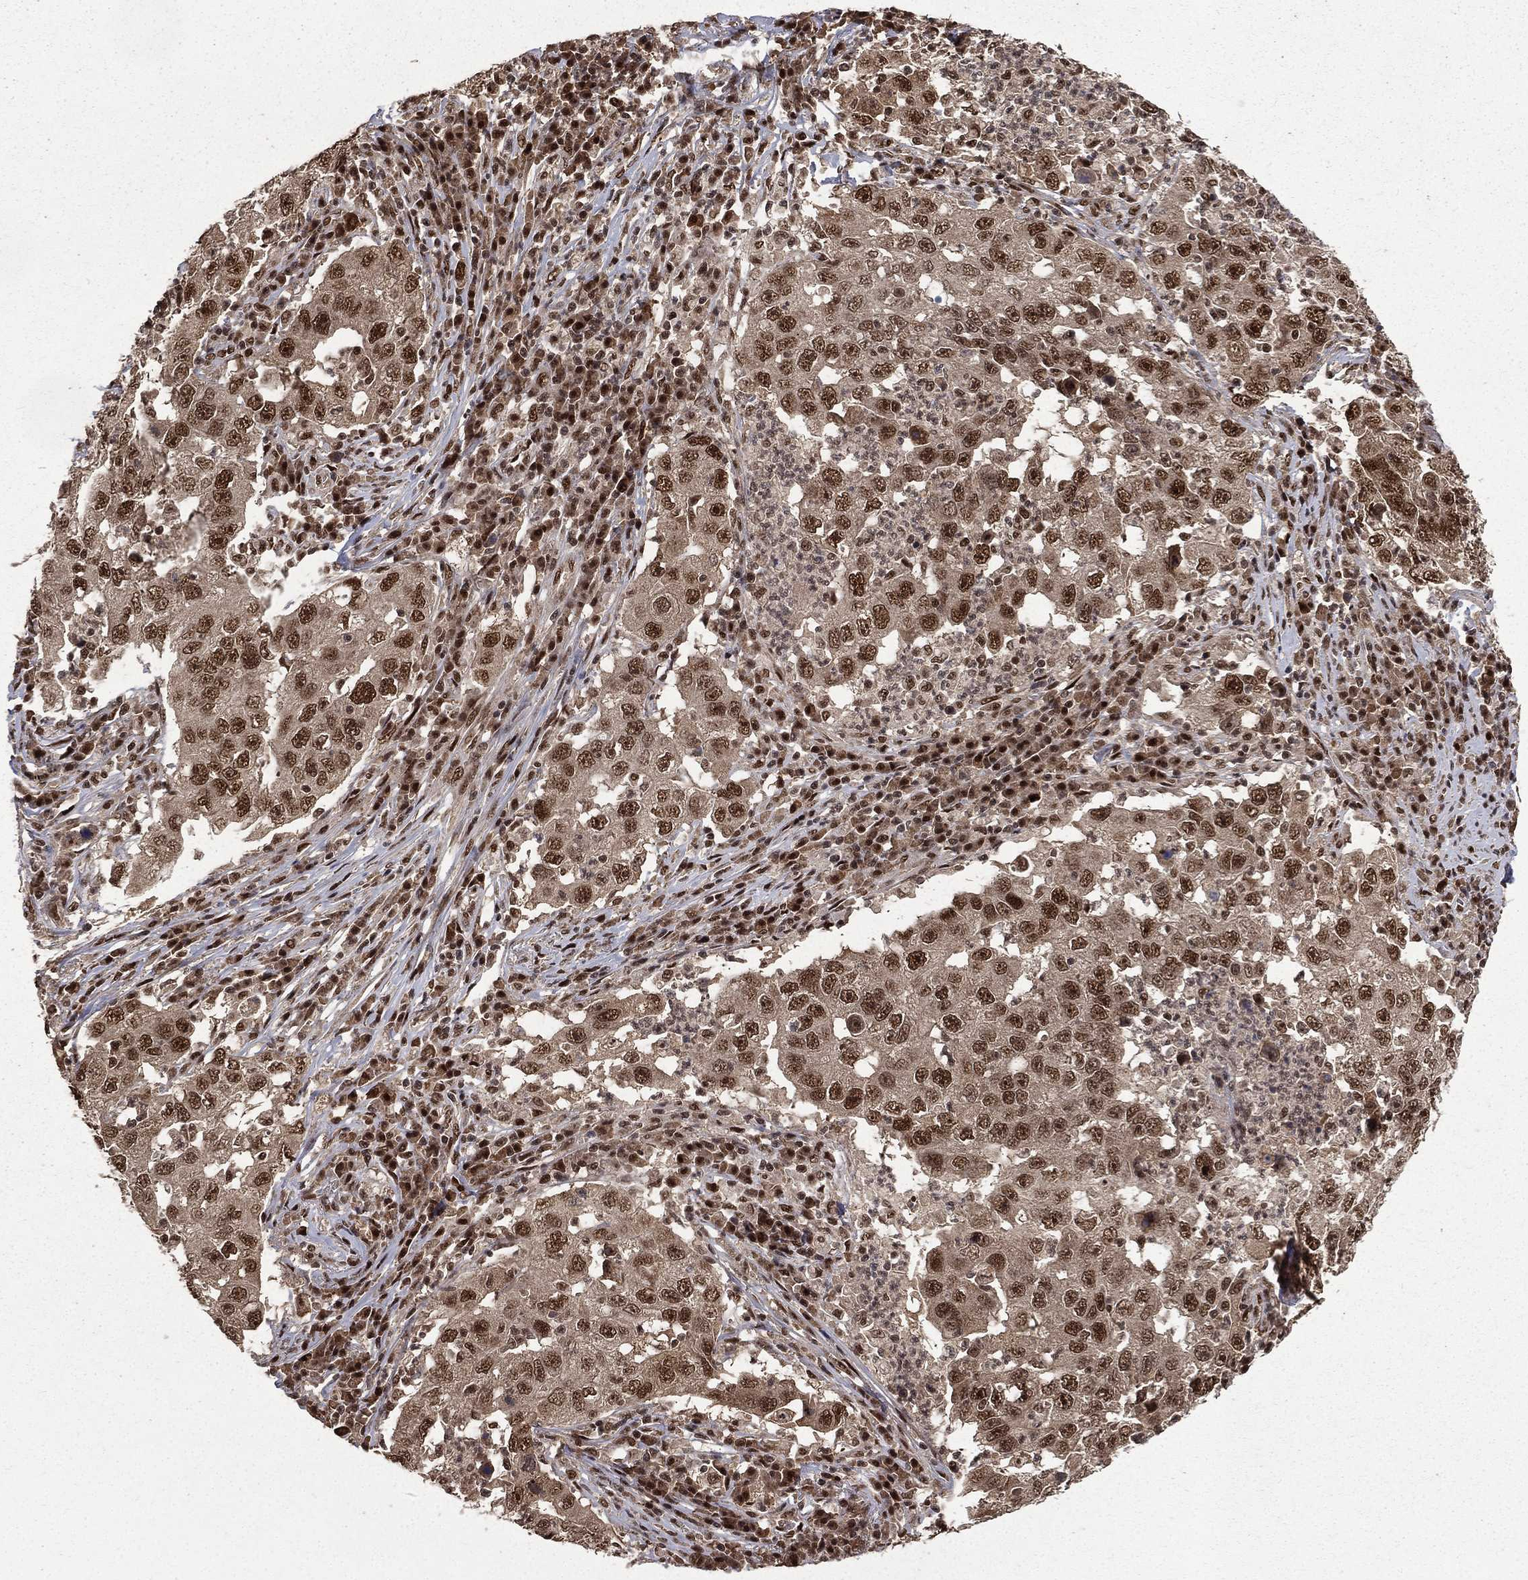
{"staining": {"intensity": "strong", "quantity": "25%-75%", "location": "nuclear"}, "tissue": "lung cancer", "cell_type": "Tumor cells", "image_type": "cancer", "snomed": [{"axis": "morphology", "description": "Adenocarcinoma, NOS"}, {"axis": "topography", "description": "Lung"}], "caption": "Tumor cells show high levels of strong nuclear positivity in approximately 25%-75% of cells in human lung cancer (adenocarcinoma). The protein of interest is stained brown, and the nuclei are stained in blue (DAB IHC with brightfield microscopy, high magnification).", "gene": "JMJD6", "patient": {"sex": "male", "age": 73}}